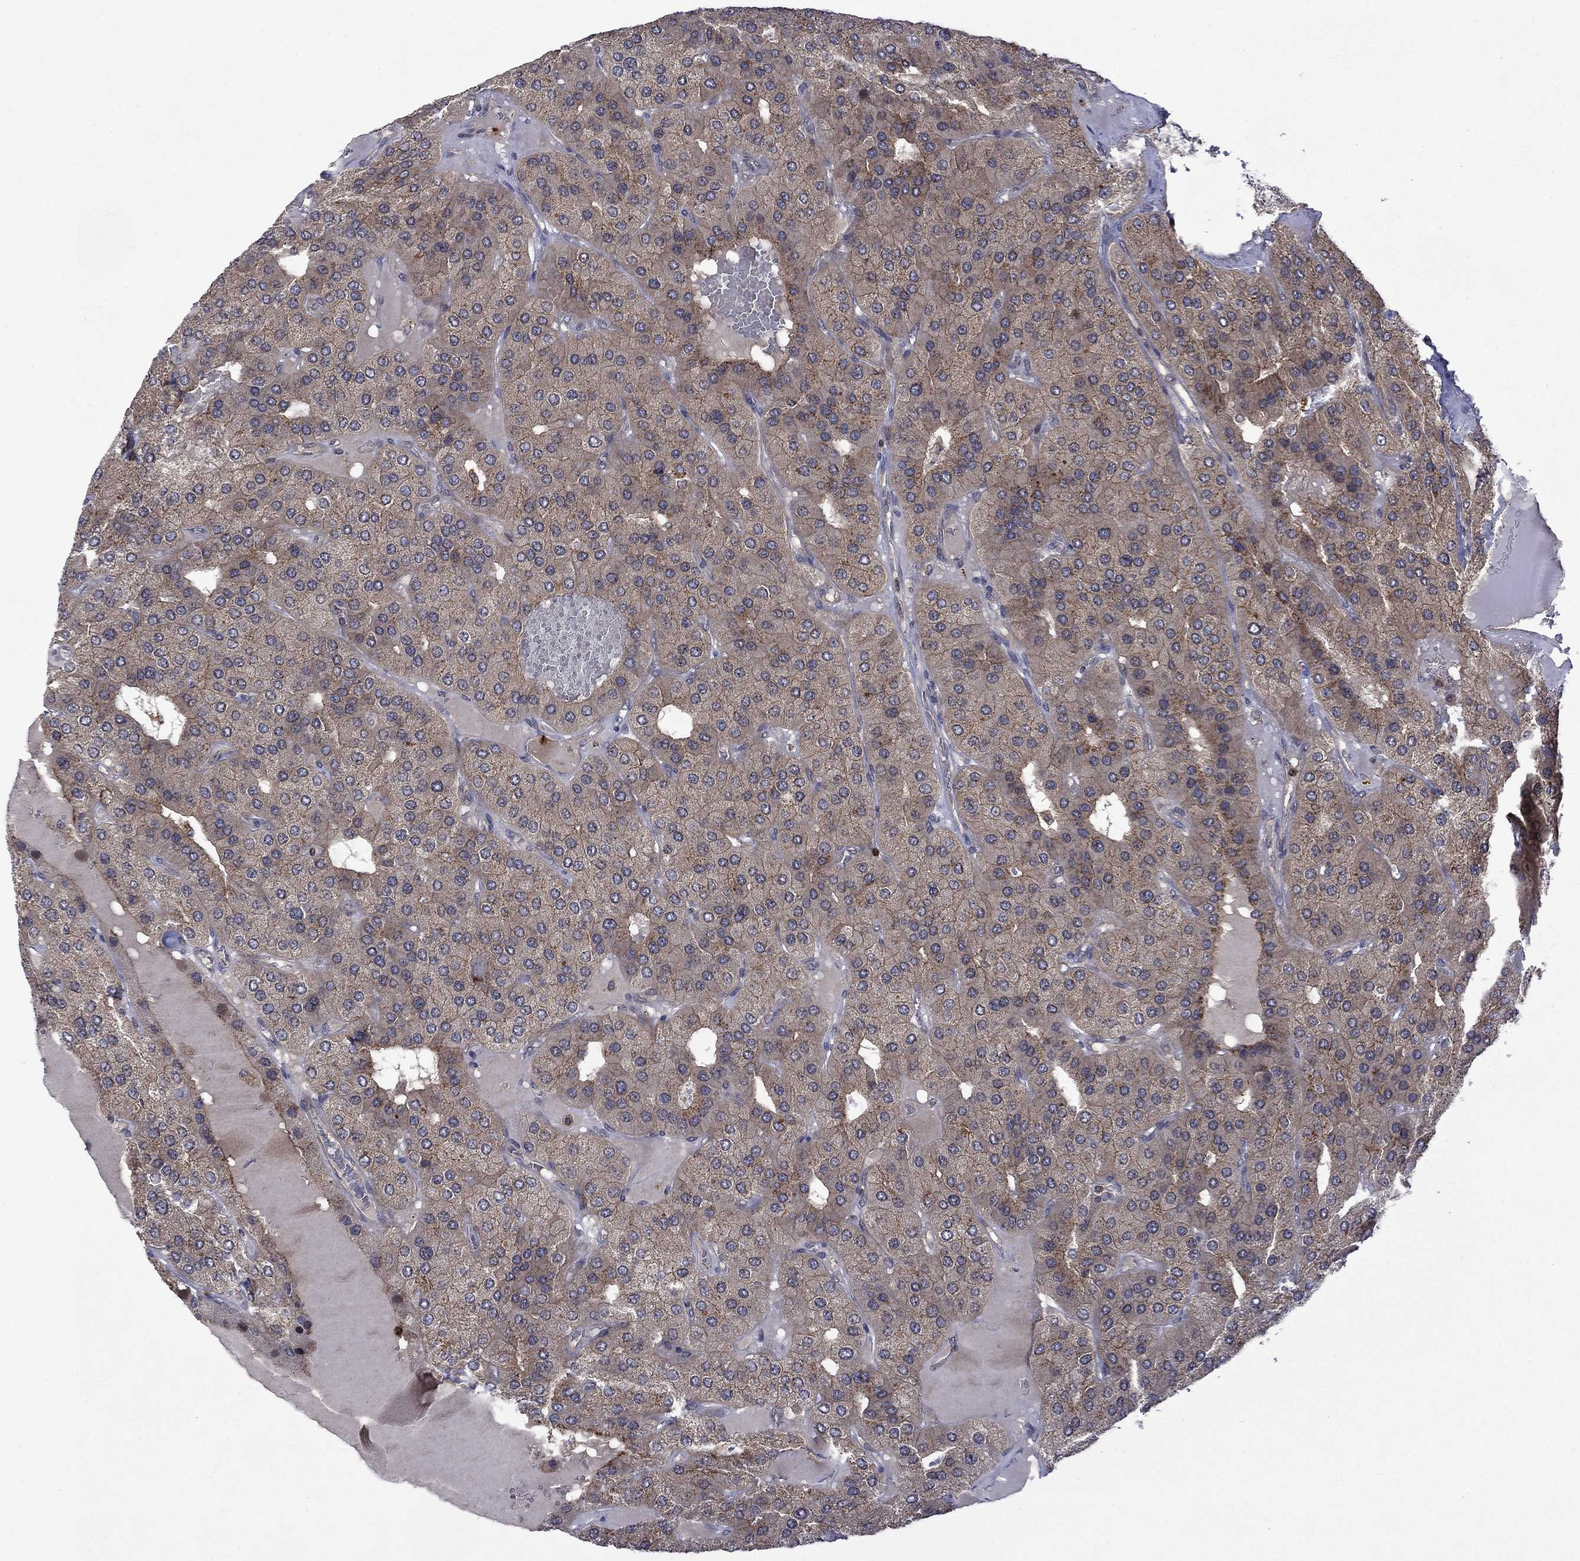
{"staining": {"intensity": "weak", "quantity": "25%-75%", "location": "cytoplasmic/membranous"}, "tissue": "parathyroid gland", "cell_type": "Glandular cells", "image_type": "normal", "snomed": [{"axis": "morphology", "description": "Normal tissue, NOS"}, {"axis": "morphology", "description": "Adenoma, NOS"}, {"axis": "topography", "description": "Parathyroid gland"}], "caption": "DAB (3,3'-diaminobenzidine) immunohistochemical staining of benign parathyroid gland demonstrates weak cytoplasmic/membranous protein positivity in about 25%-75% of glandular cells.", "gene": "TMEM33", "patient": {"sex": "female", "age": 86}}